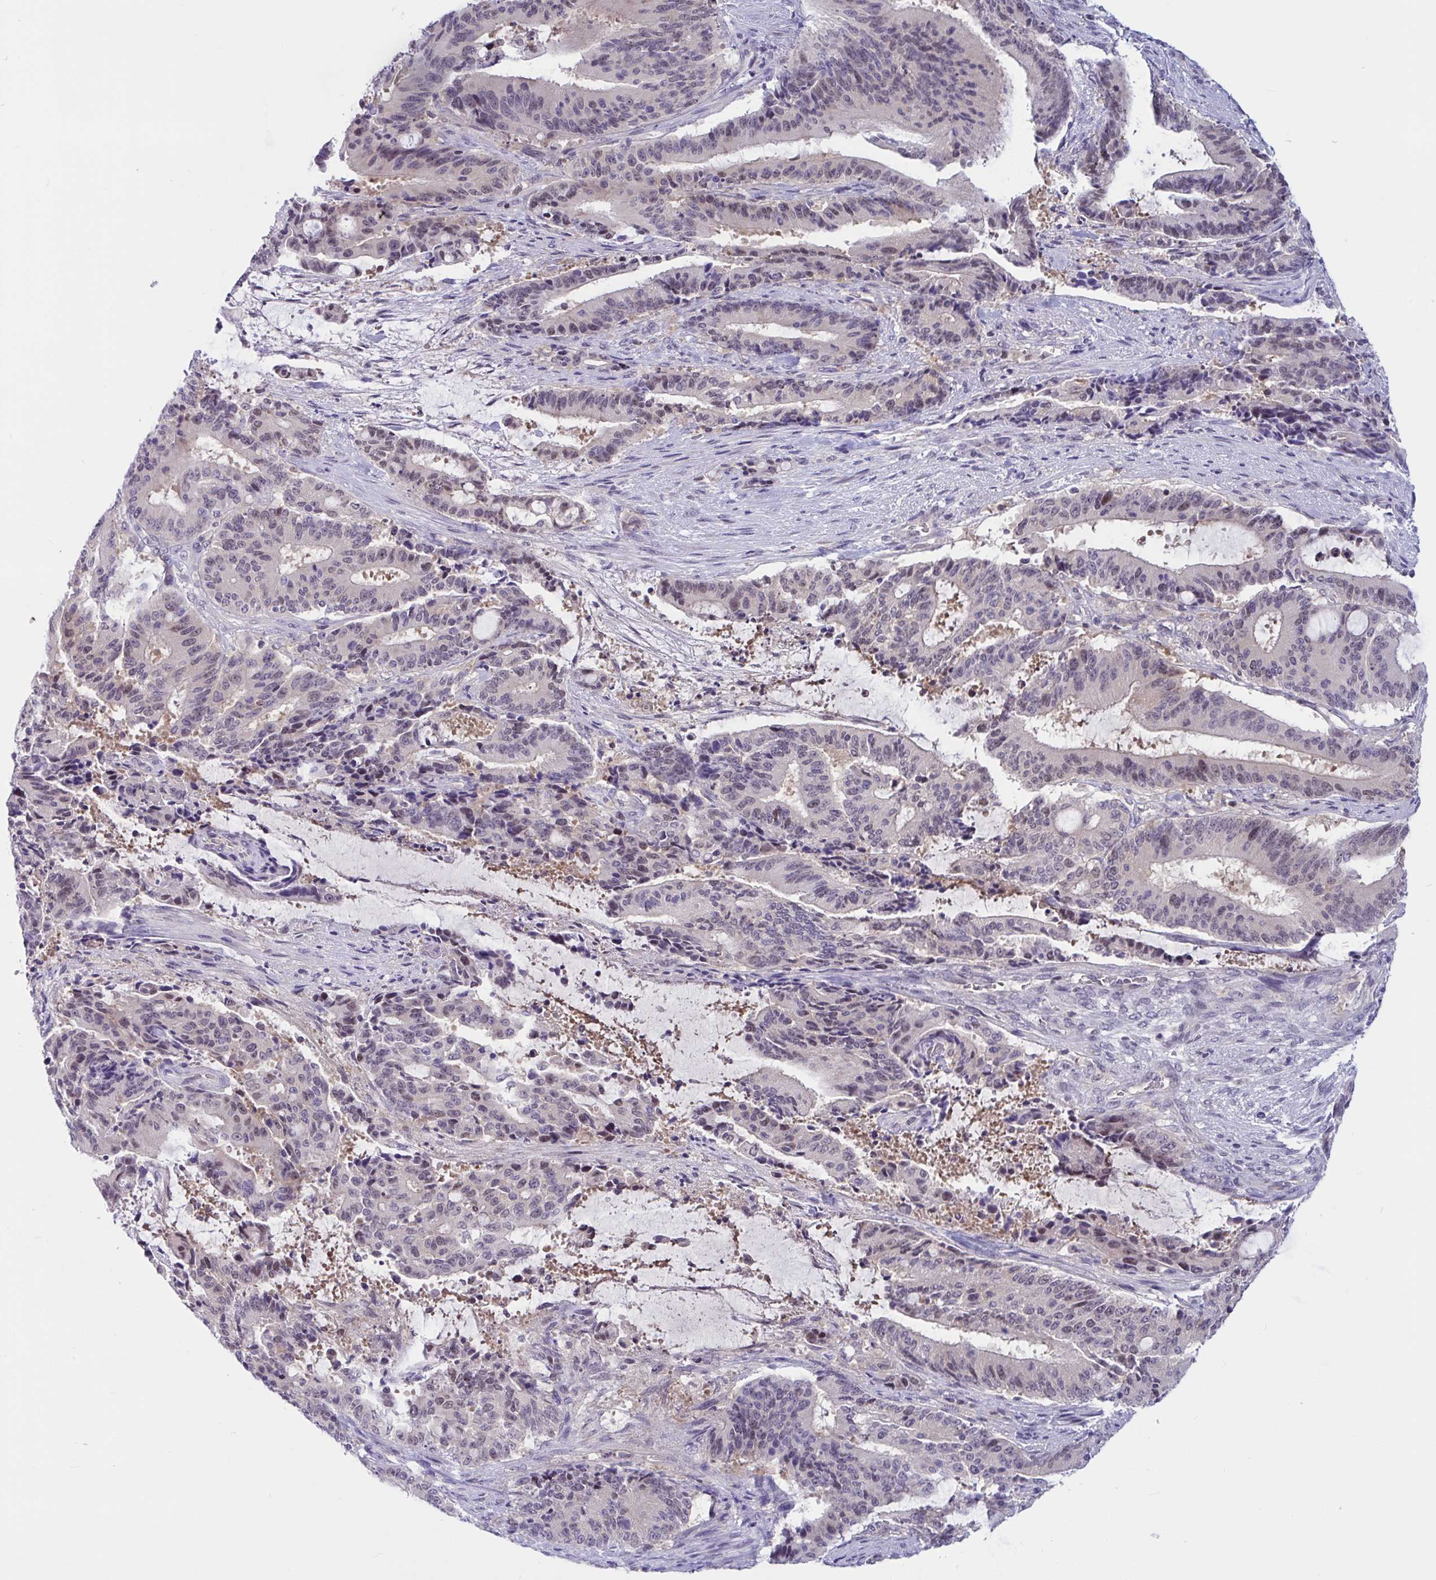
{"staining": {"intensity": "weak", "quantity": "<25%", "location": "nuclear"}, "tissue": "liver cancer", "cell_type": "Tumor cells", "image_type": "cancer", "snomed": [{"axis": "morphology", "description": "Normal tissue, NOS"}, {"axis": "morphology", "description": "Cholangiocarcinoma"}, {"axis": "topography", "description": "Liver"}, {"axis": "topography", "description": "Peripheral nerve tissue"}], "caption": "High magnification brightfield microscopy of cholangiocarcinoma (liver) stained with DAB (brown) and counterstained with hematoxylin (blue): tumor cells show no significant positivity.", "gene": "TSN", "patient": {"sex": "female", "age": 73}}